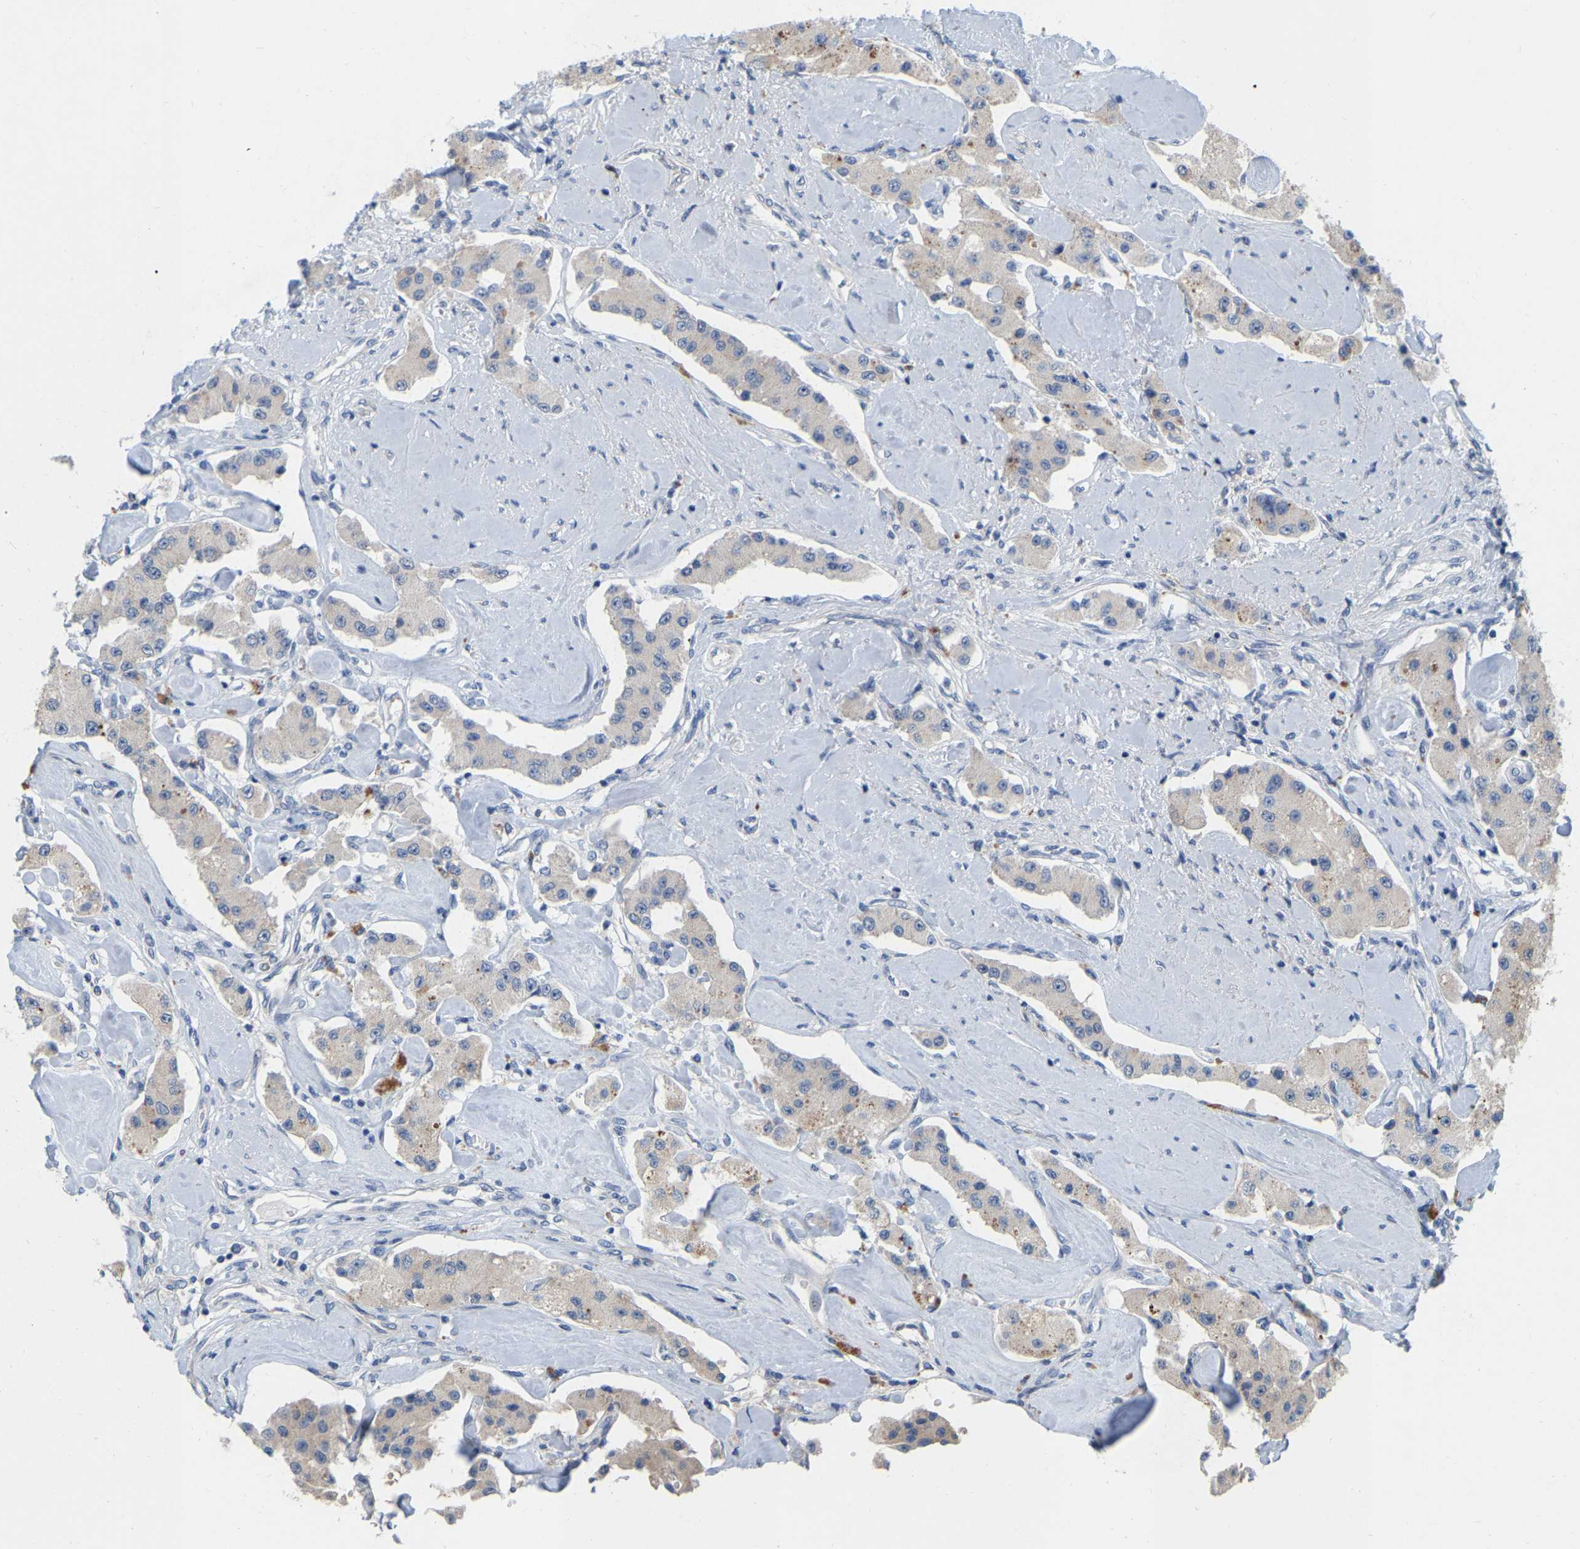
{"staining": {"intensity": "weak", "quantity": ">75%", "location": "cytoplasmic/membranous"}, "tissue": "carcinoid", "cell_type": "Tumor cells", "image_type": "cancer", "snomed": [{"axis": "morphology", "description": "Carcinoid, malignant, NOS"}, {"axis": "topography", "description": "Pancreas"}], "caption": "The histopathology image reveals immunohistochemical staining of carcinoid. There is weak cytoplasmic/membranous positivity is appreciated in about >75% of tumor cells.", "gene": "WIPI2", "patient": {"sex": "male", "age": 41}}